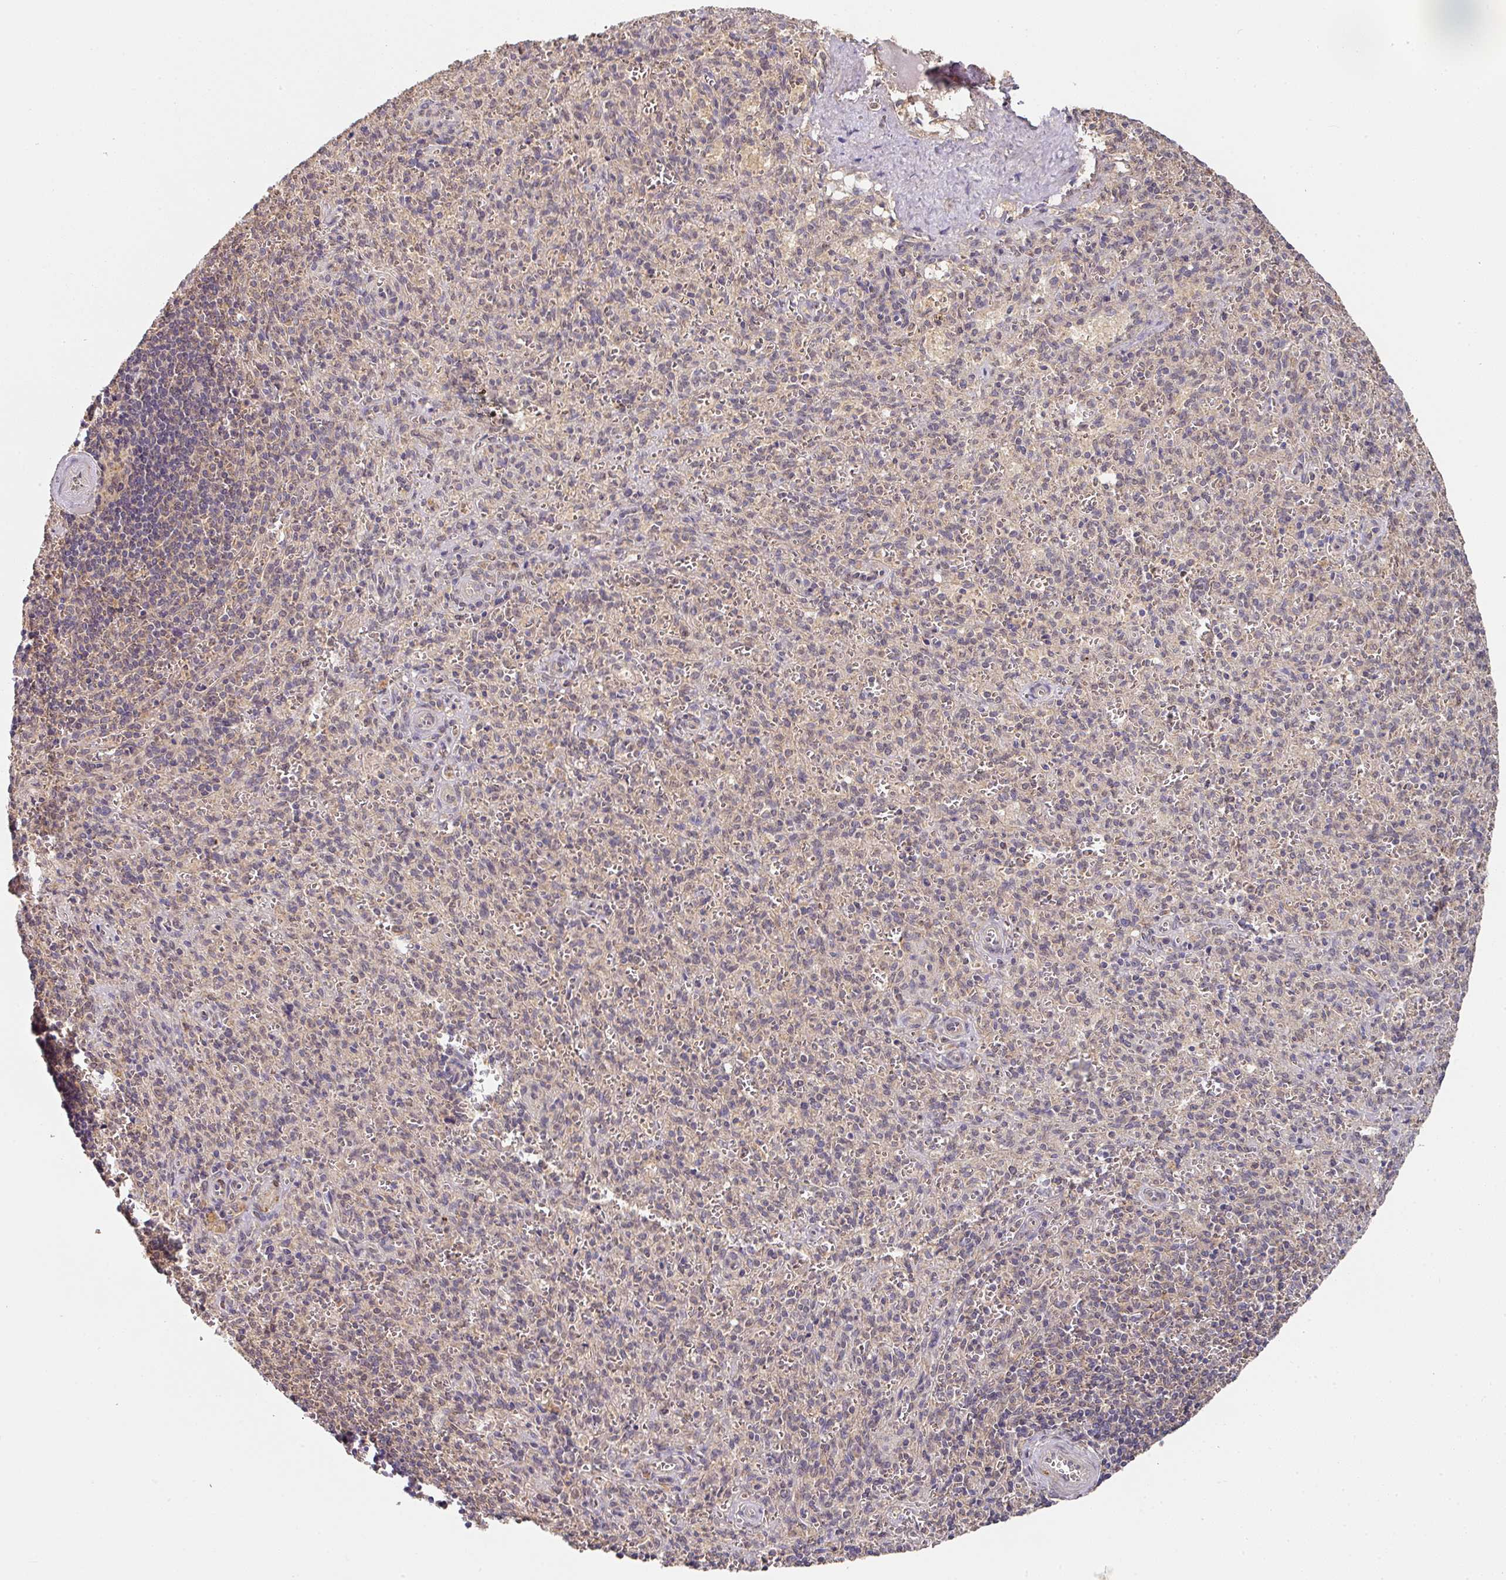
{"staining": {"intensity": "negative", "quantity": "none", "location": "none"}, "tissue": "spleen", "cell_type": "Cells in red pulp", "image_type": "normal", "snomed": [{"axis": "morphology", "description": "Normal tissue, NOS"}, {"axis": "topography", "description": "Spleen"}], "caption": "Immunohistochemistry micrograph of normal spleen: human spleen stained with DAB (3,3'-diaminobenzidine) displays no significant protein positivity in cells in red pulp.", "gene": "EXTL3", "patient": {"sex": "female", "age": 26}}